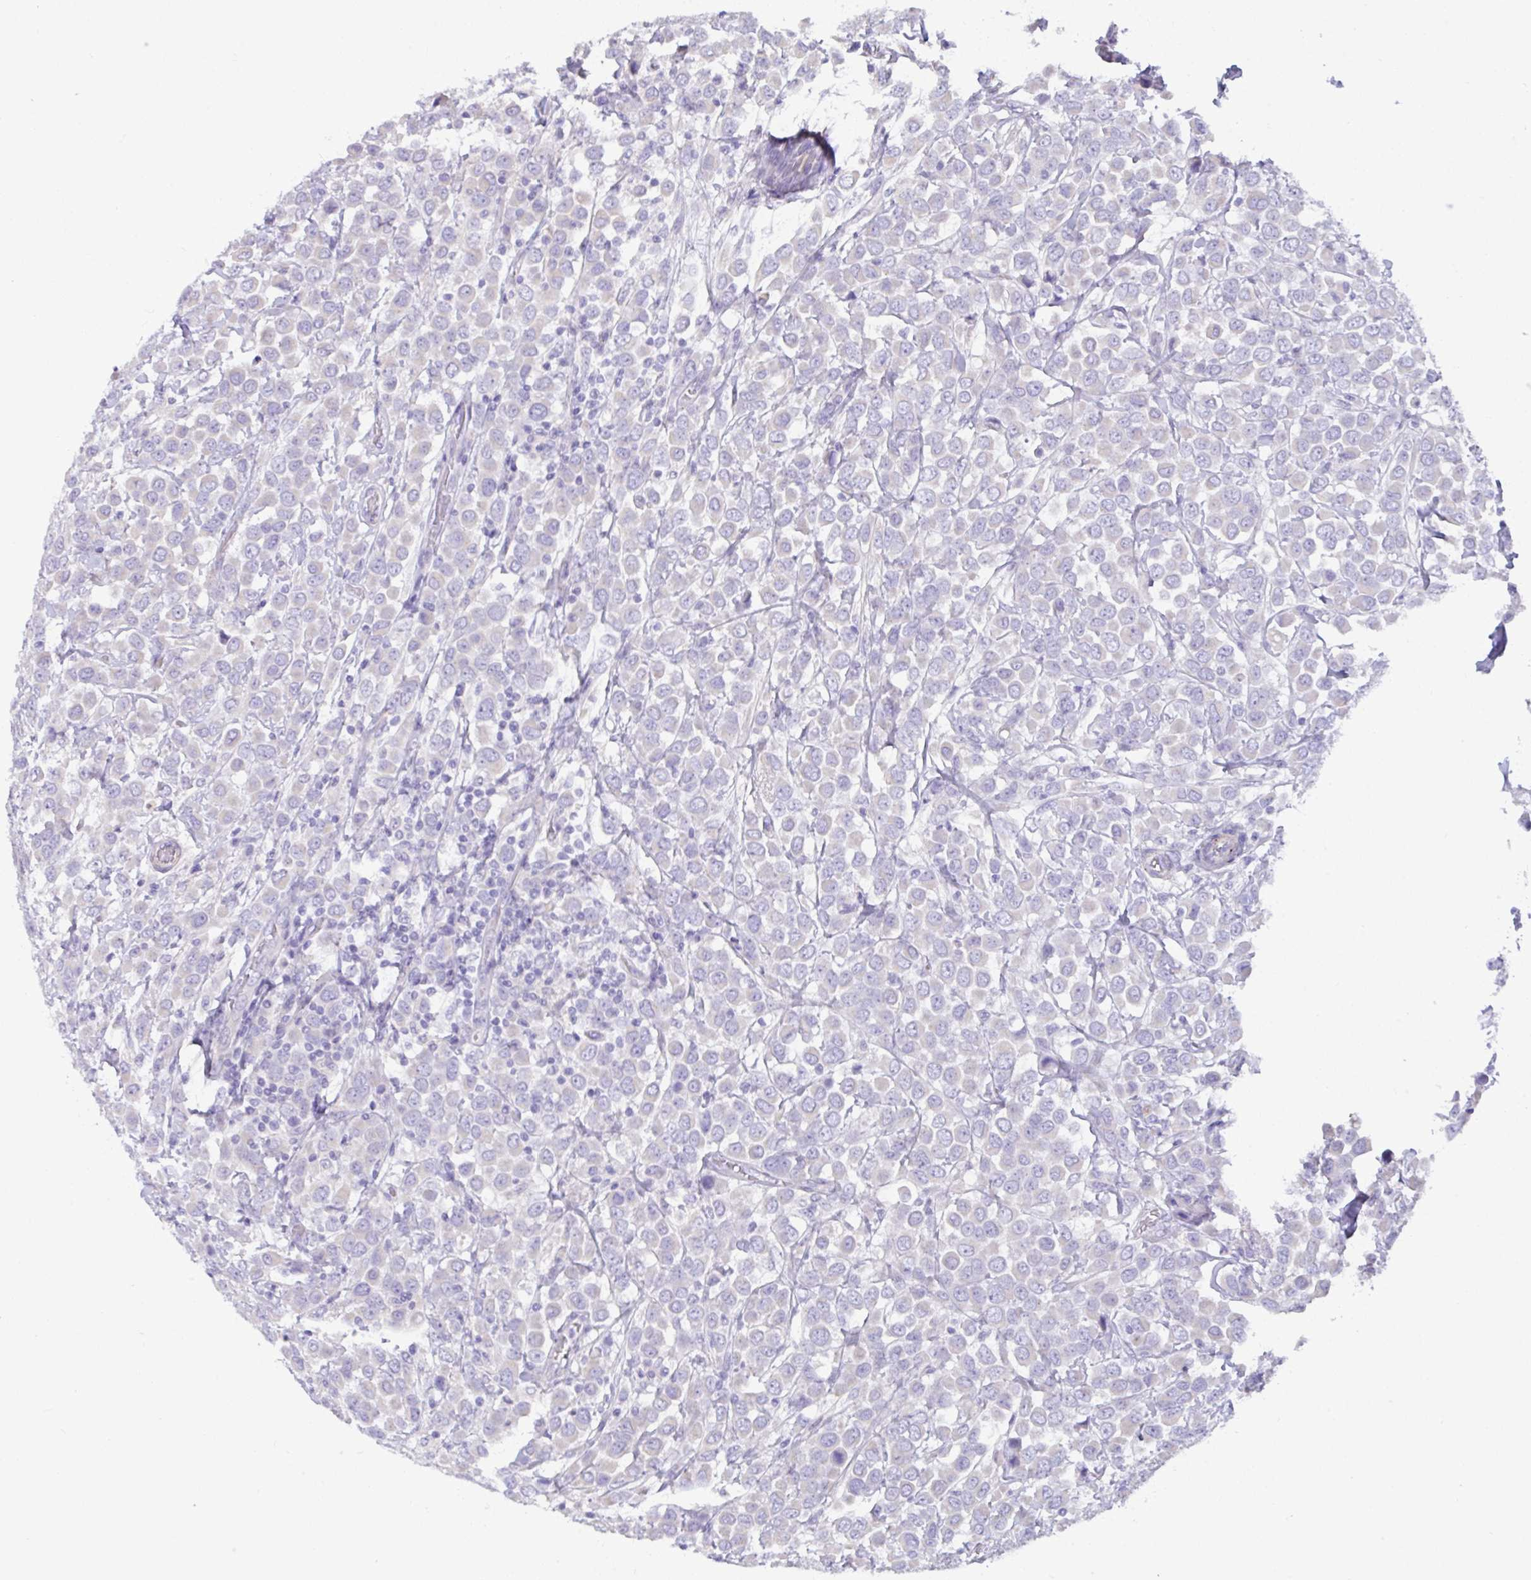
{"staining": {"intensity": "negative", "quantity": "none", "location": "none"}, "tissue": "breast cancer", "cell_type": "Tumor cells", "image_type": "cancer", "snomed": [{"axis": "morphology", "description": "Duct carcinoma"}, {"axis": "topography", "description": "Breast"}], "caption": "Protein analysis of intraductal carcinoma (breast) reveals no significant staining in tumor cells.", "gene": "MED11", "patient": {"sex": "female", "age": 61}}